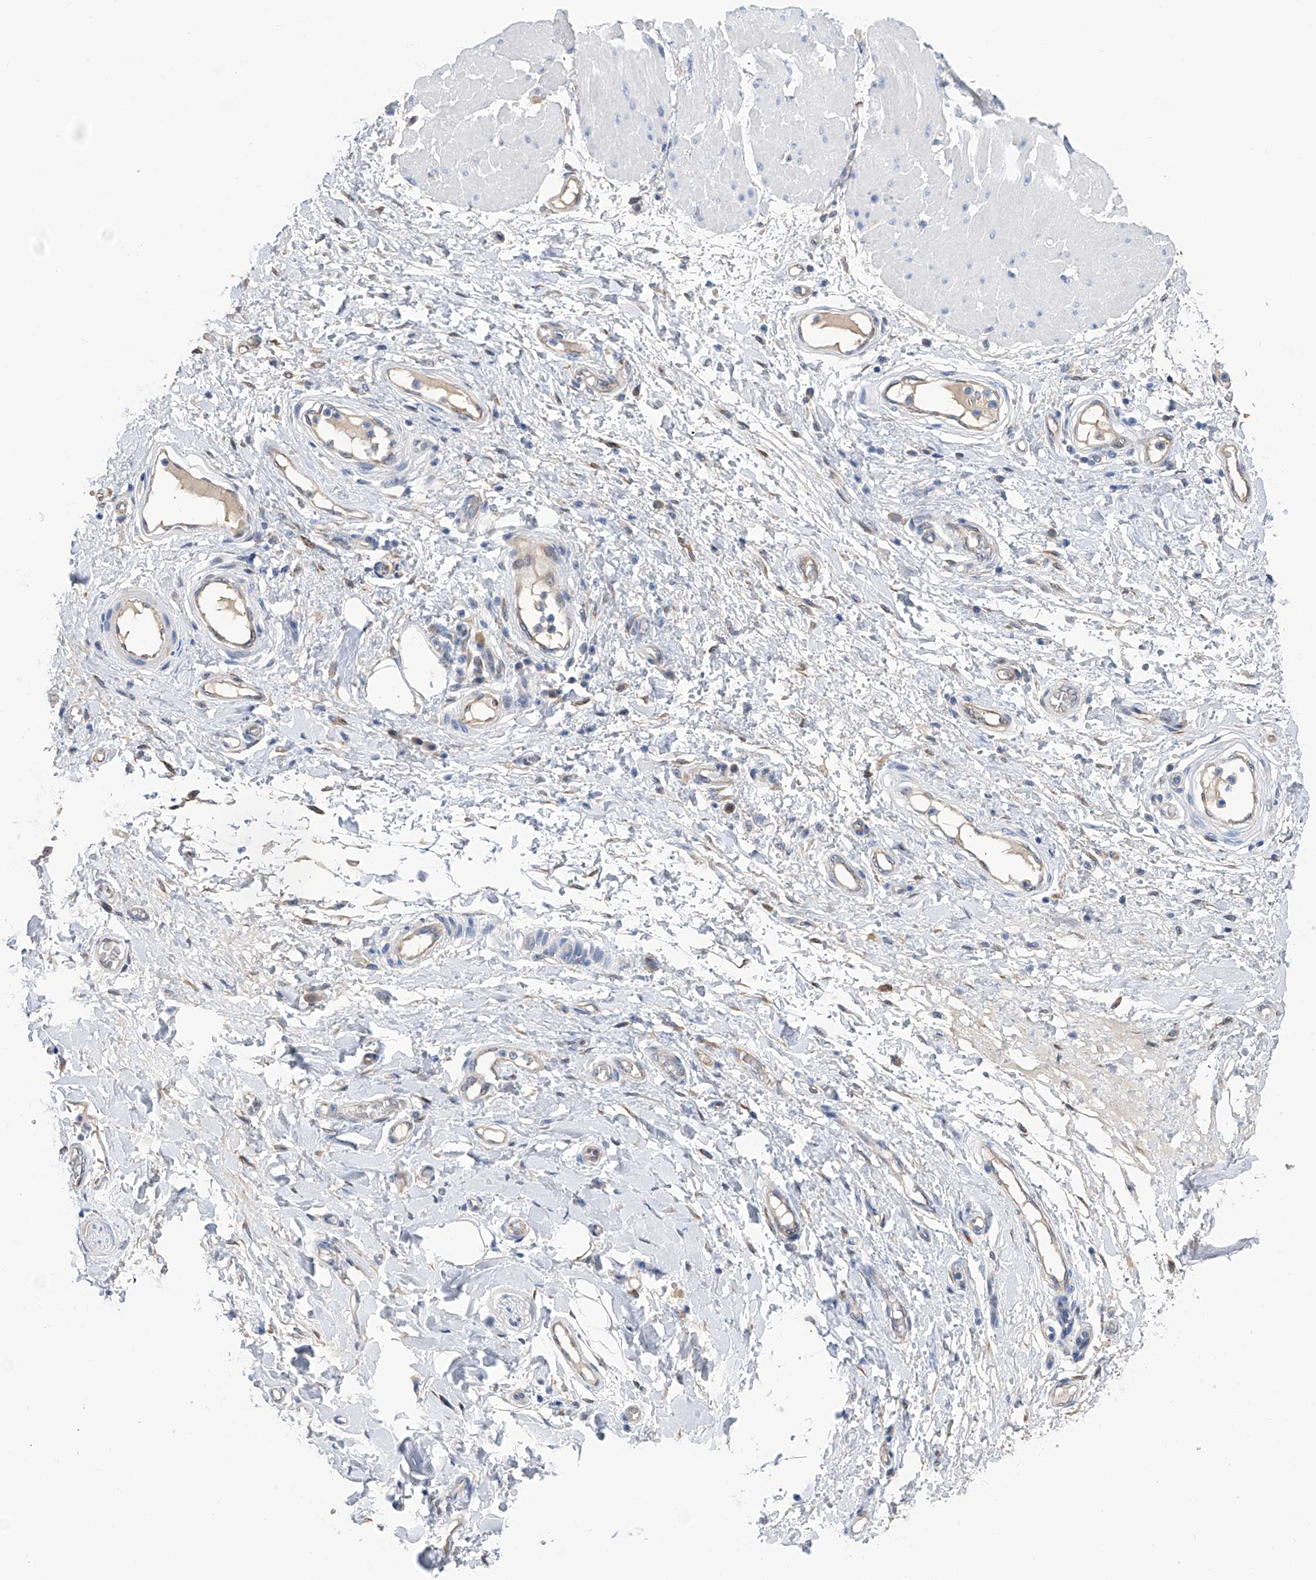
{"staining": {"intensity": "negative", "quantity": "none", "location": "none"}, "tissue": "adipose tissue", "cell_type": "Adipocytes", "image_type": "normal", "snomed": [{"axis": "morphology", "description": "Normal tissue, NOS"}, {"axis": "morphology", "description": "Adenocarcinoma, NOS"}, {"axis": "topography", "description": "Esophagus"}, {"axis": "topography", "description": "Stomach, upper"}, {"axis": "topography", "description": "Peripheral nerve tissue"}], "caption": "This is a photomicrograph of immunohistochemistry (IHC) staining of benign adipose tissue, which shows no positivity in adipocytes.", "gene": "PGM3", "patient": {"sex": "male", "age": 62}}